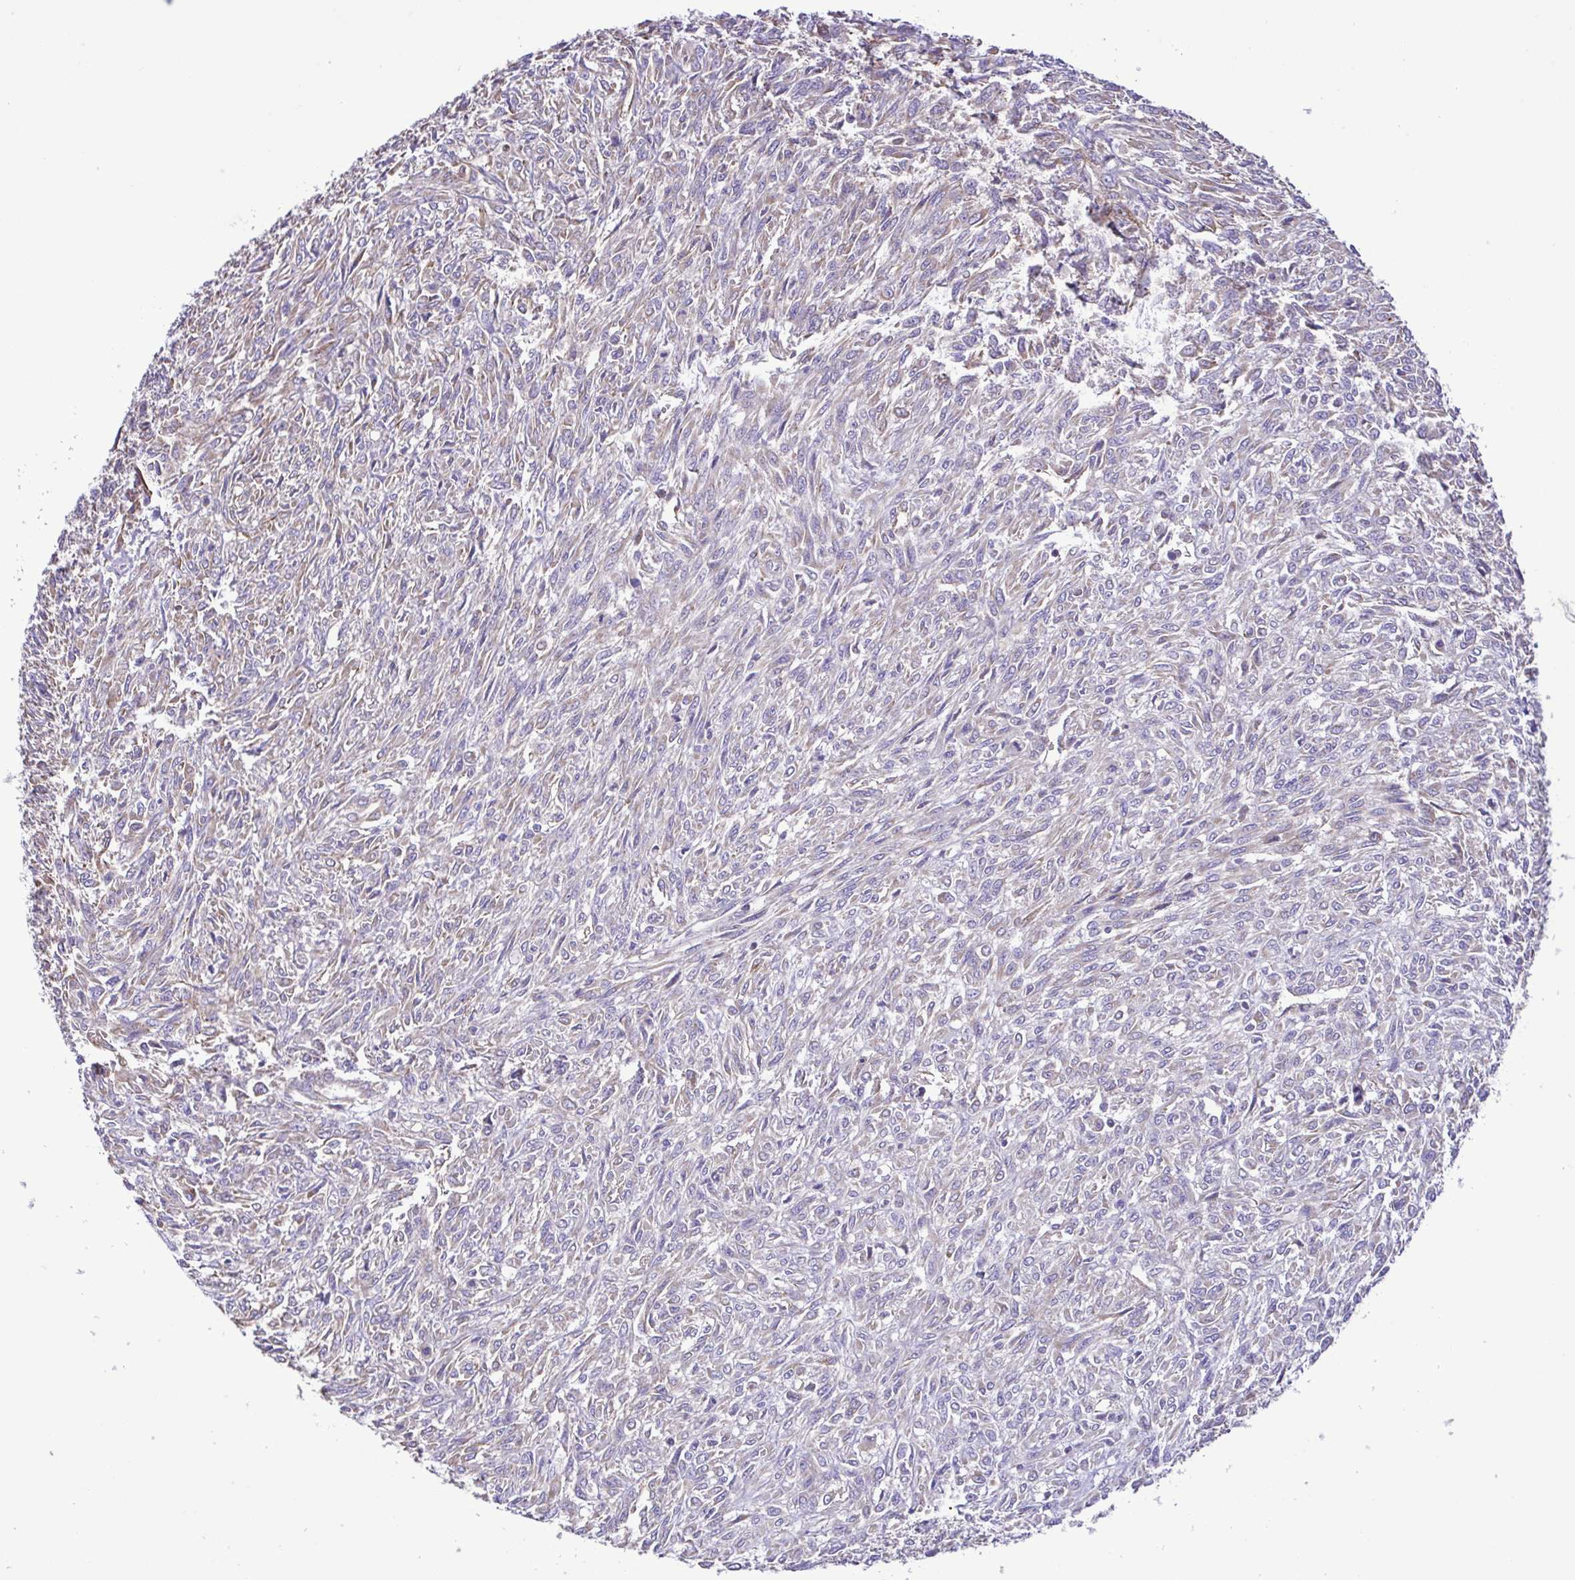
{"staining": {"intensity": "negative", "quantity": "none", "location": "none"}, "tissue": "renal cancer", "cell_type": "Tumor cells", "image_type": "cancer", "snomed": [{"axis": "morphology", "description": "Adenocarcinoma, NOS"}, {"axis": "topography", "description": "Kidney"}], "caption": "IHC of adenocarcinoma (renal) demonstrates no positivity in tumor cells.", "gene": "FLT1", "patient": {"sex": "male", "age": 58}}